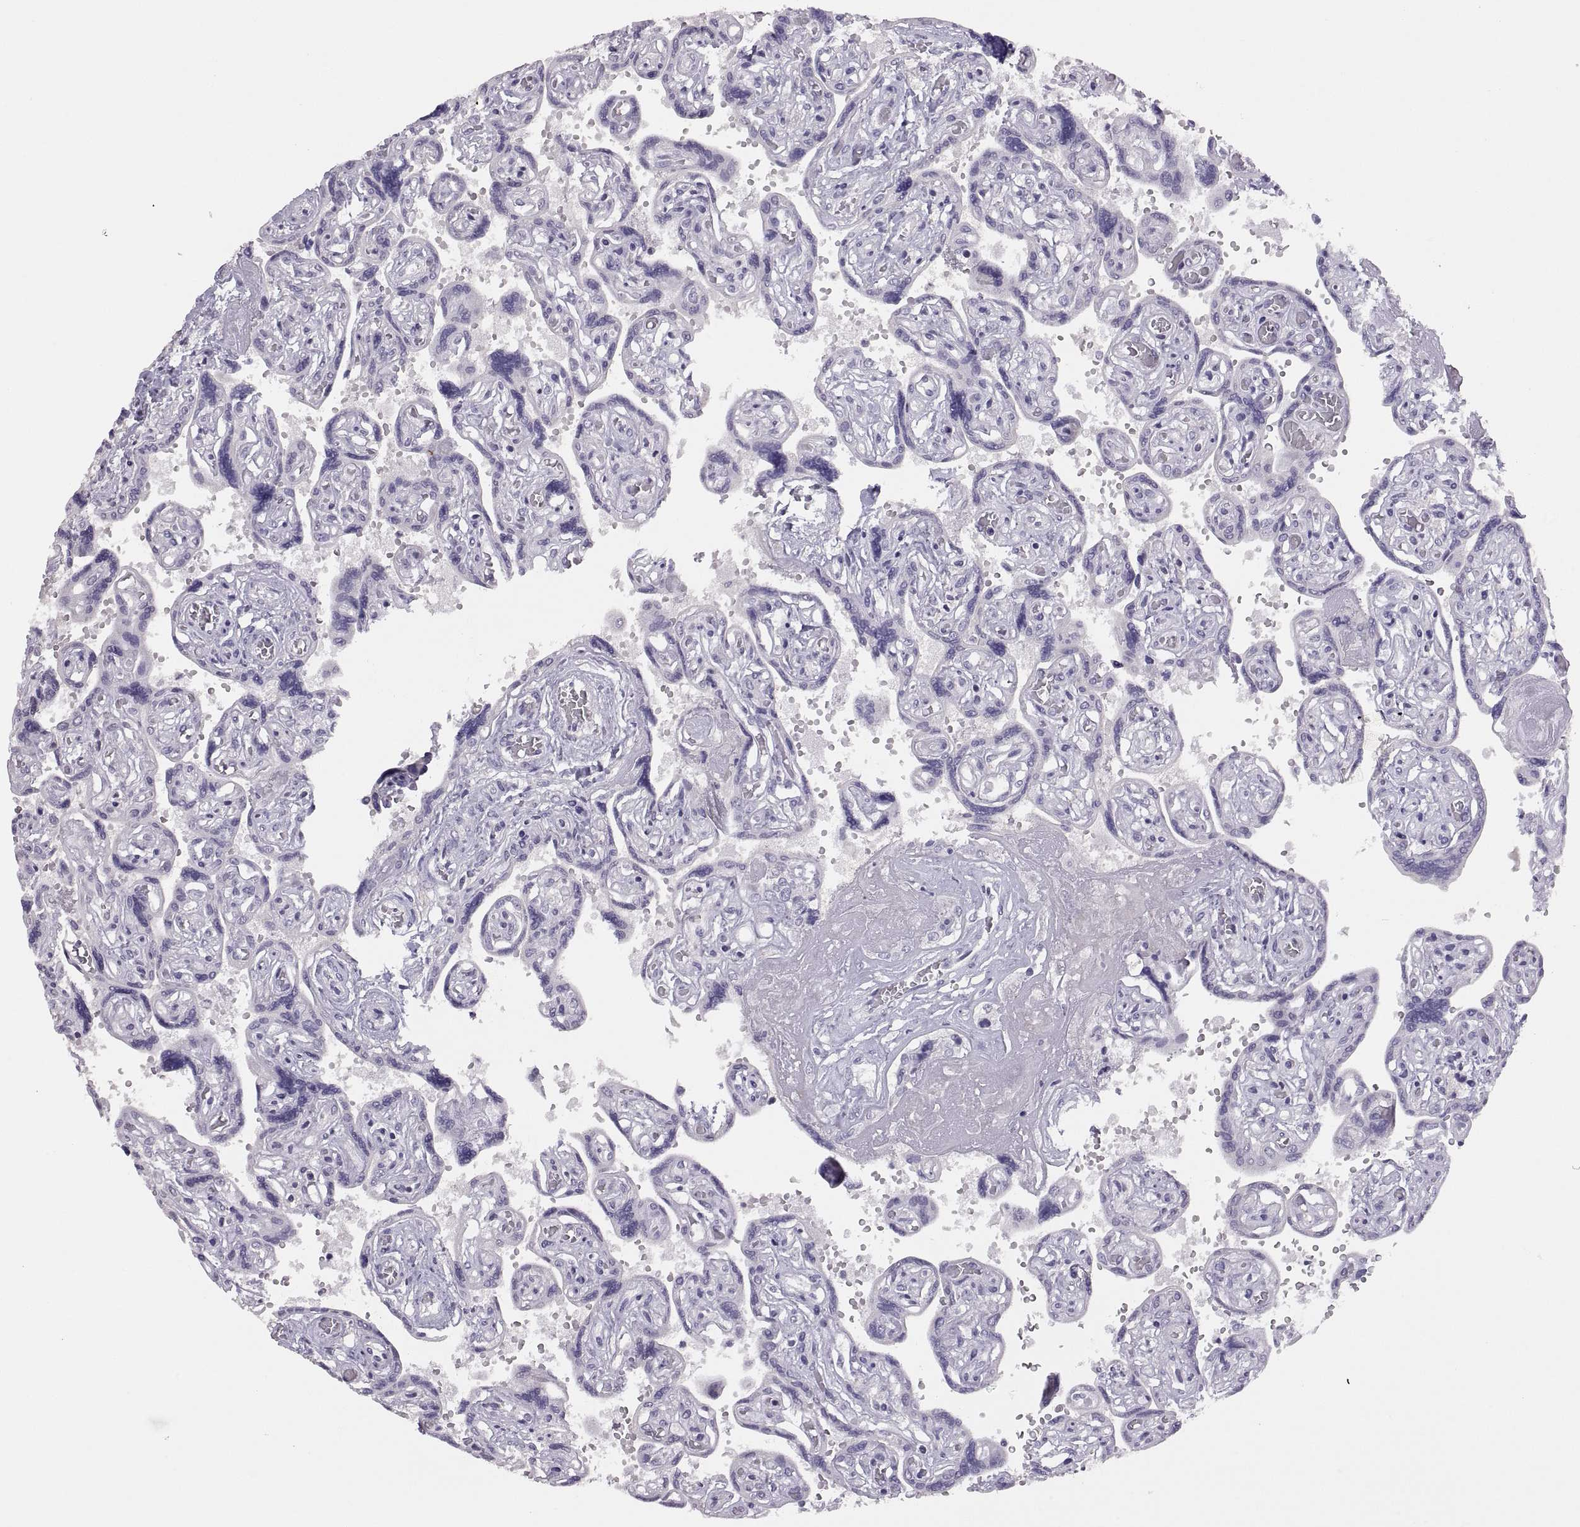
{"staining": {"intensity": "negative", "quantity": "none", "location": "none"}, "tissue": "placenta", "cell_type": "Decidual cells", "image_type": "normal", "snomed": [{"axis": "morphology", "description": "Normal tissue, NOS"}, {"axis": "topography", "description": "Placenta"}], "caption": "Placenta stained for a protein using immunohistochemistry (IHC) exhibits no staining decidual cells.", "gene": "TBX19", "patient": {"sex": "female", "age": 32}}